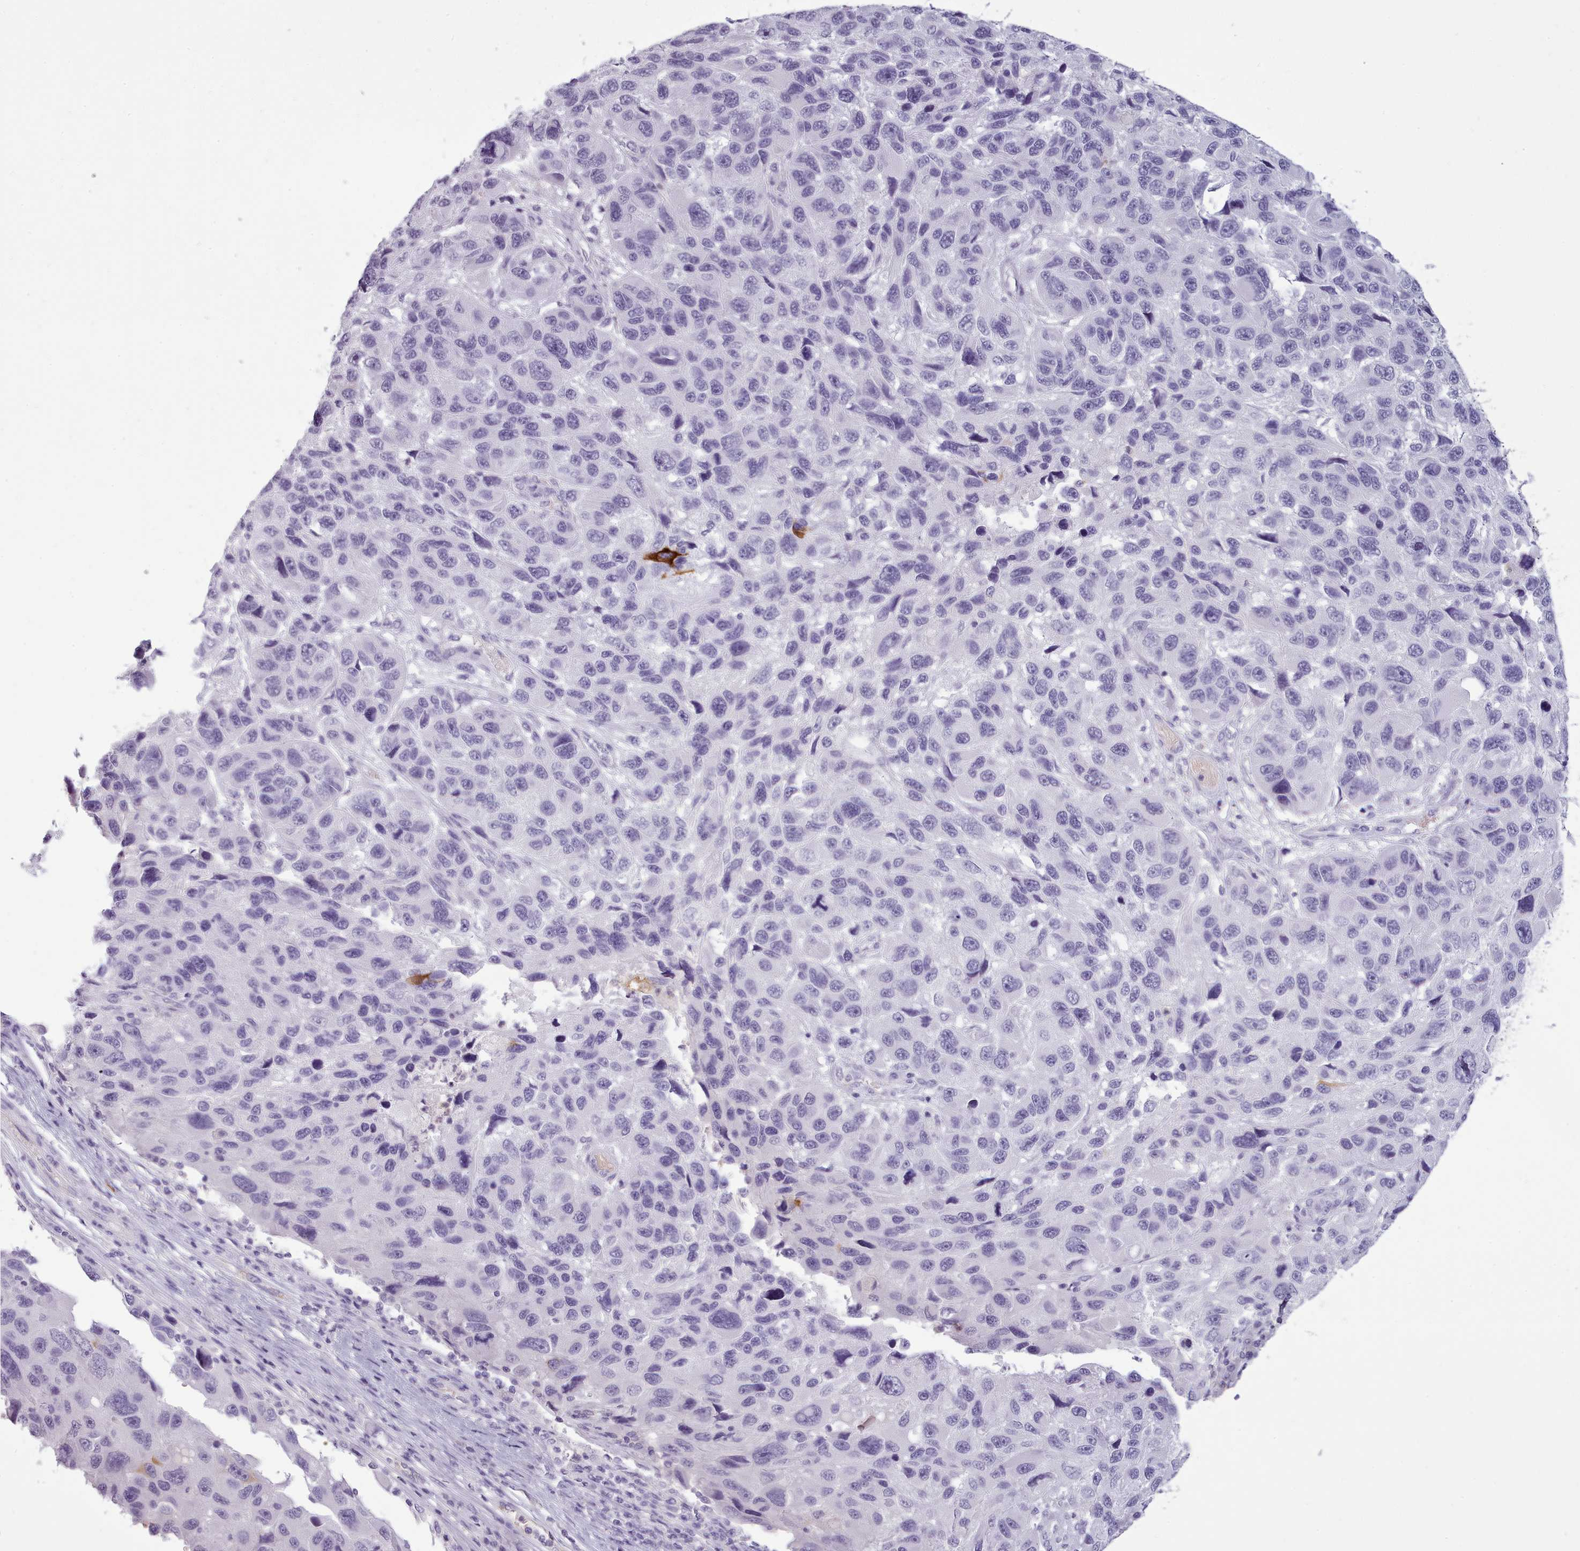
{"staining": {"intensity": "negative", "quantity": "none", "location": "none"}, "tissue": "melanoma", "cell_type": "Tumor cells", "image_type": "cancer", "snomed": [{"axis": "morphology", "description": "Malignant melanoma, NOS"}, {"axis": "topography", "description": "Skin"}], "caption": "The photomicrograph reveals no significant positivity in tumor cells of melanoma.", "gene": "NDST2", "patient": {"sex": "male", "age": 53}}